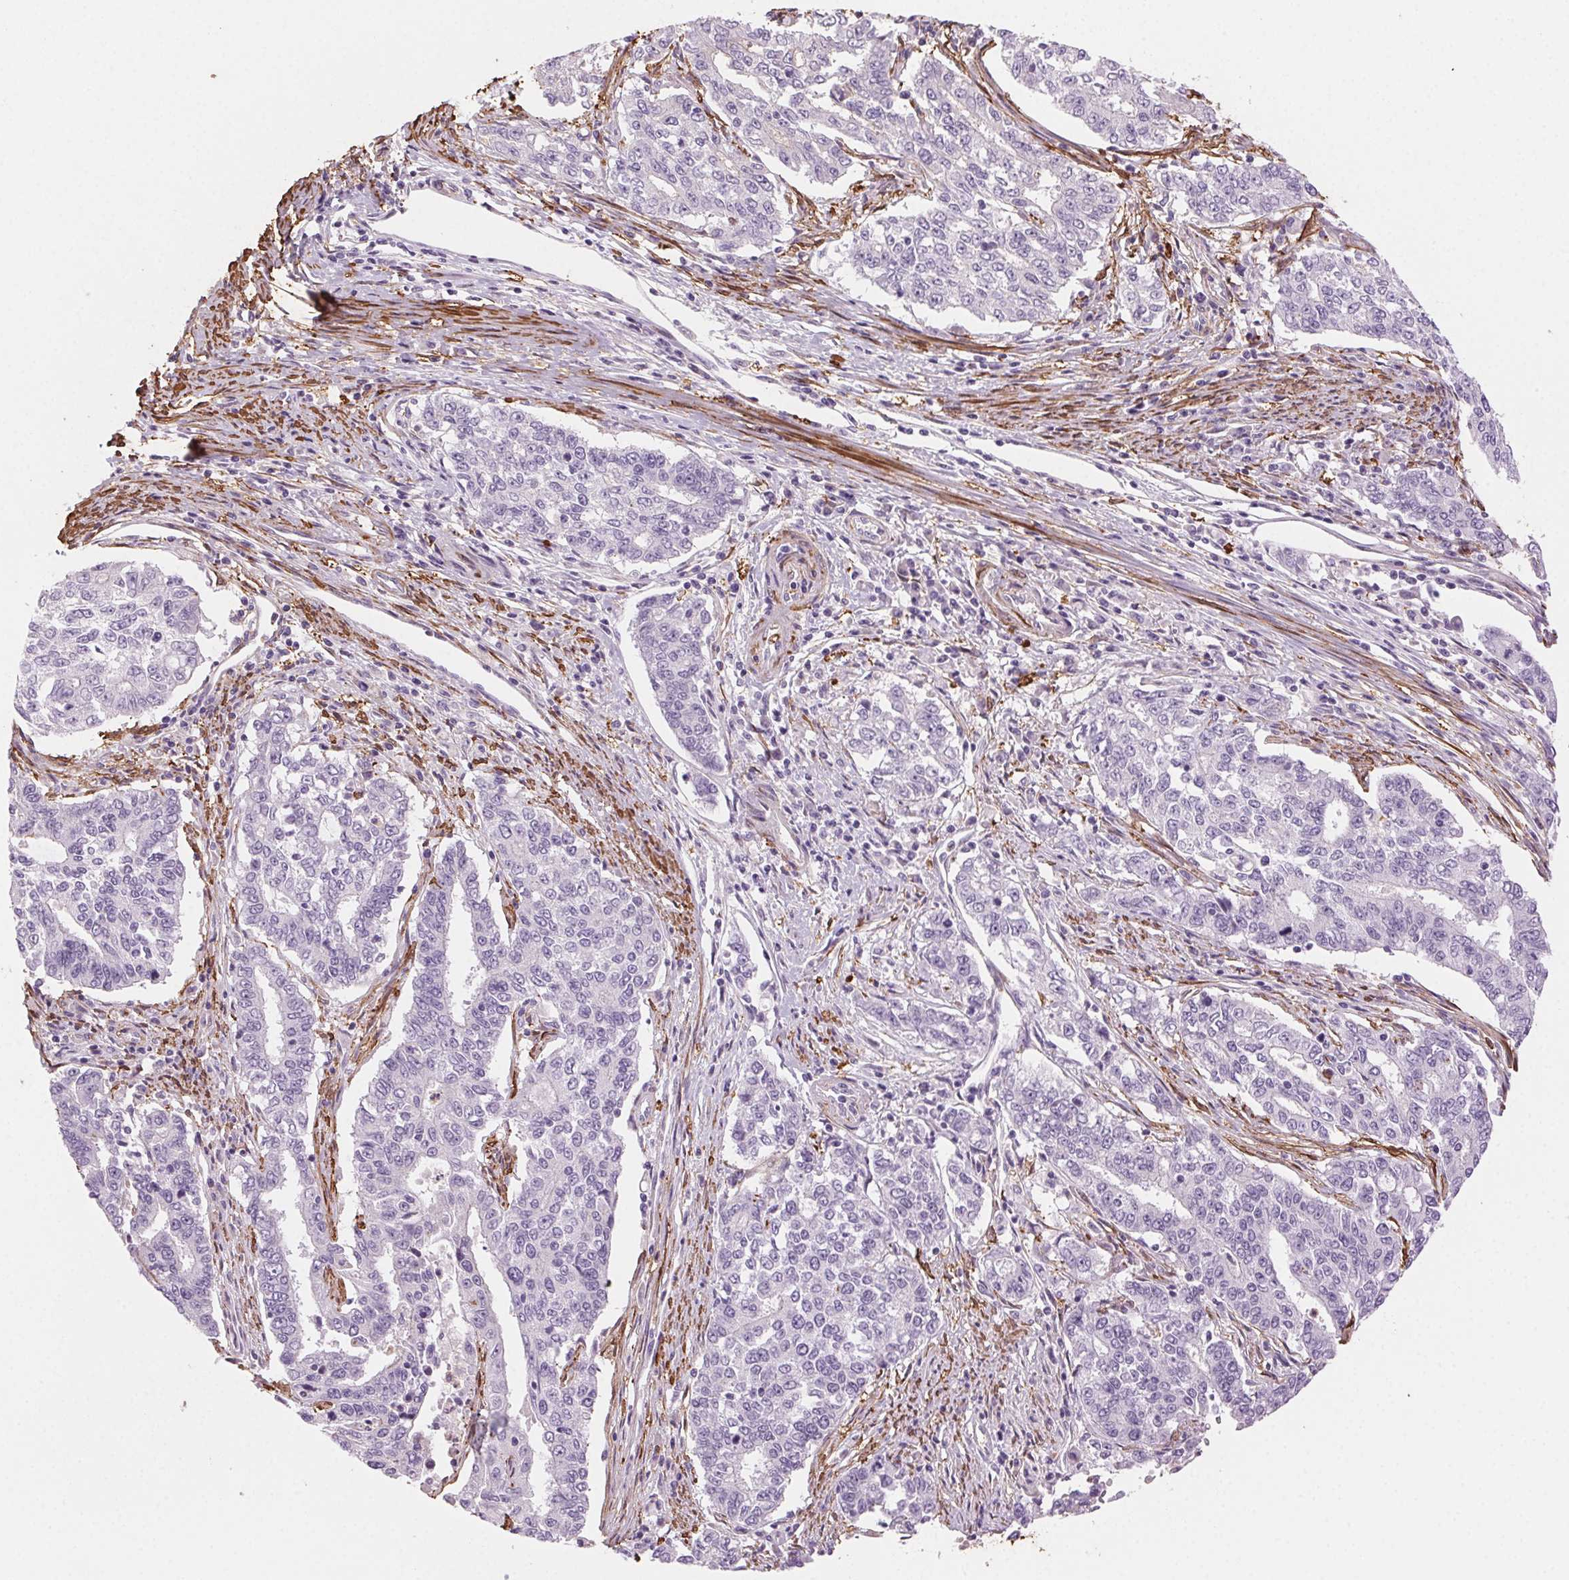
{"staining": {"intensity": "negative", "quantity": "none", "location": "none"}, "tissue": "endometrial cancer", "cell_type": "Tumor cells", "image_type": "cancer", "snomed": [{"axis": "morphology", "description": "Adenocarcinoma, NOS"}, {"axis": "topography", "description": "Uterus"}], "caption": "Immunohistochemistry histopathology image of endometrial cancer stained for a protein (brown), which exhibits no staining in tumor cells.", "gene": "GPX8", "patient": {"sex": "female", "age": 59}}